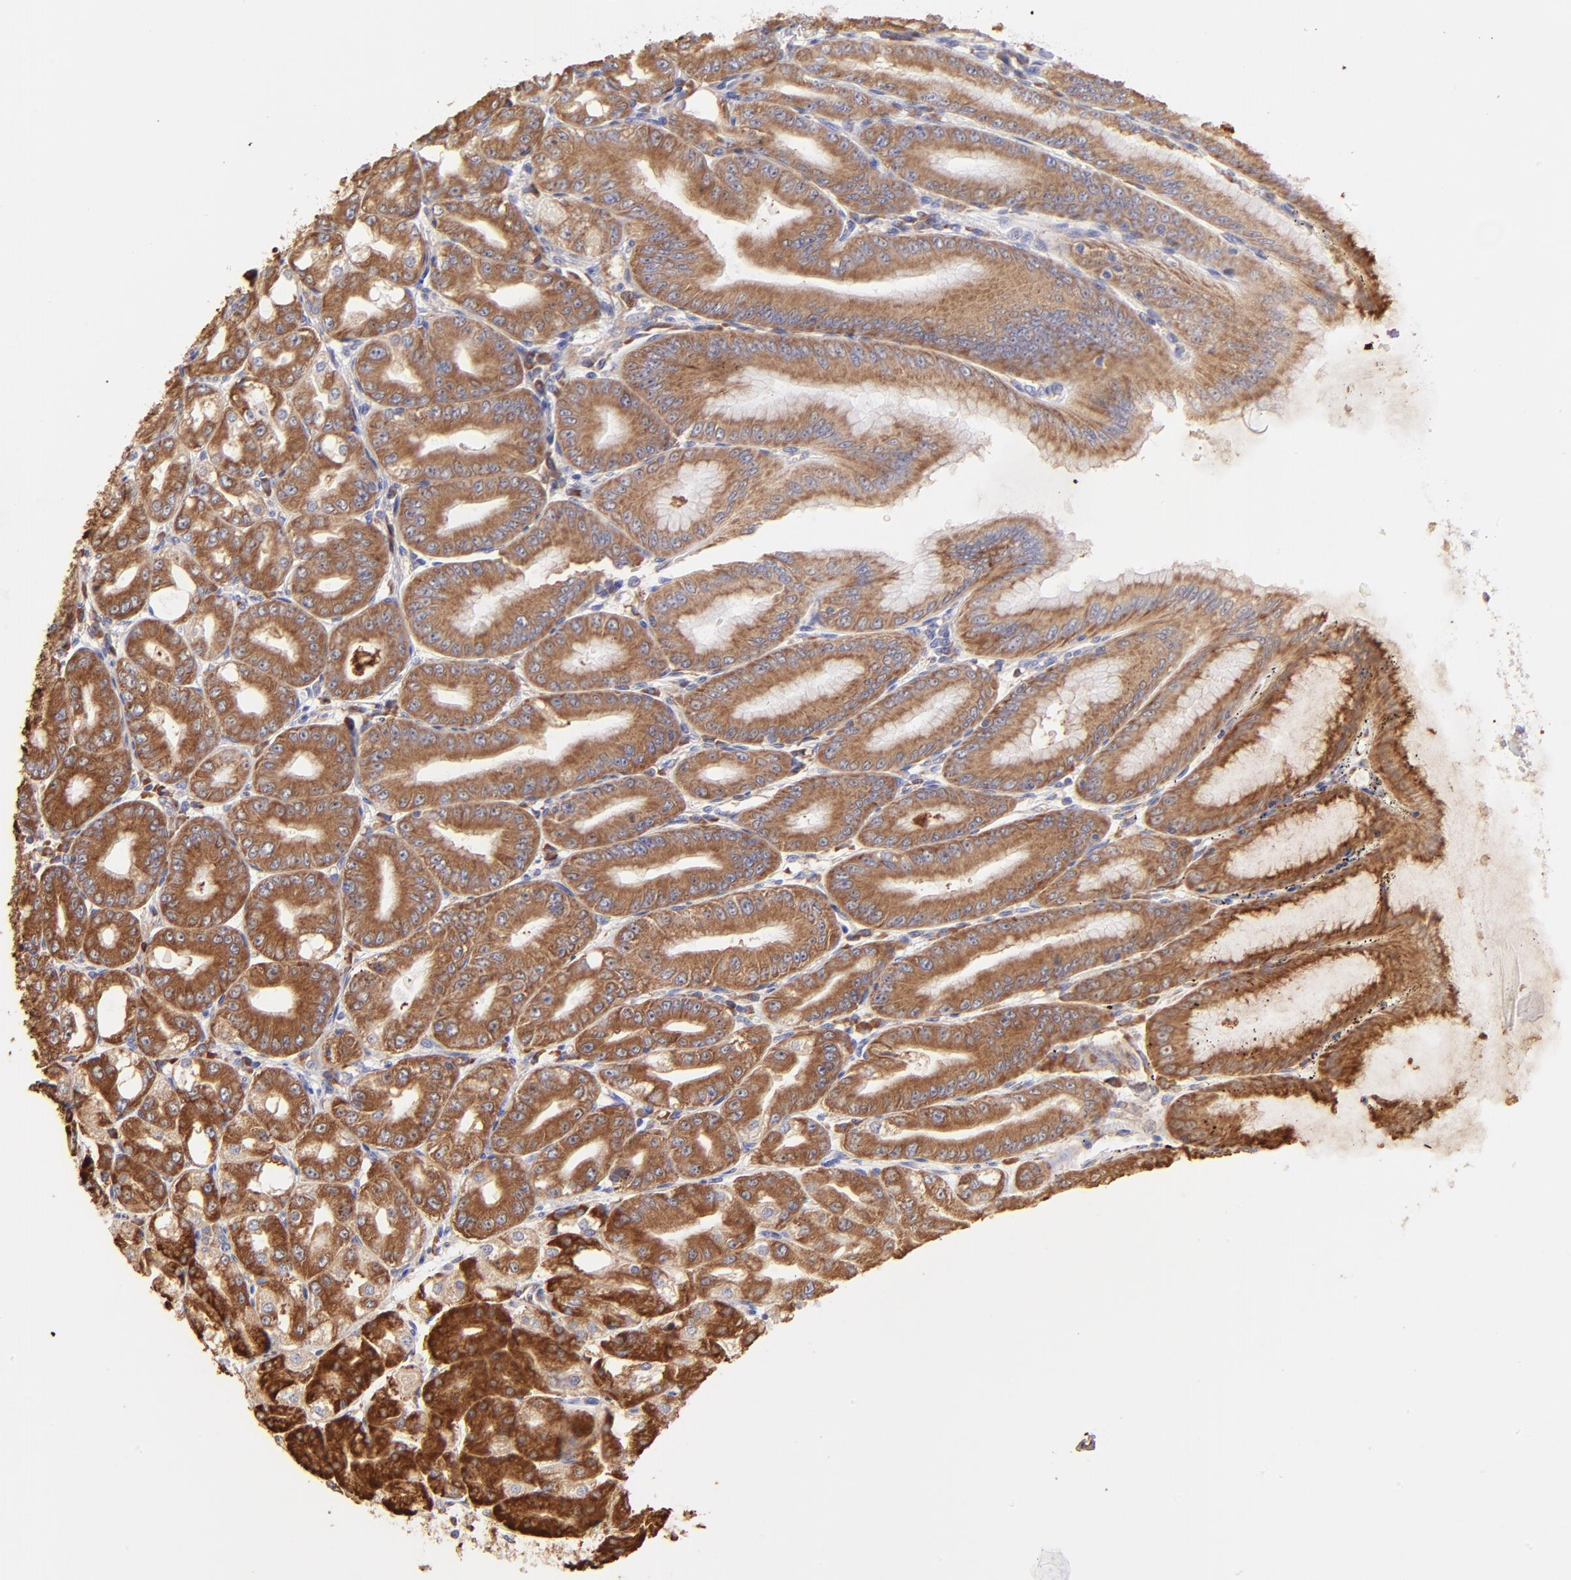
{"staining": {"intensity": "moderate", "quantity": ">75%", "location": "cytoplasmic/membranous"}, "tissue": "stomach", "cell_type": "Glandular cells", "image_type": "normal", "snomed": [{"axis": "morphology", "description": "Normal tissue, NOS"}, {"axis": "topography", "description": "Stomach, lower"}], "caption": "Human stomach stained with a protein marker reveals moderate staining in glandular cells.", "gene": "RPL30", "patient": {"sex": "male", "age": 71}}